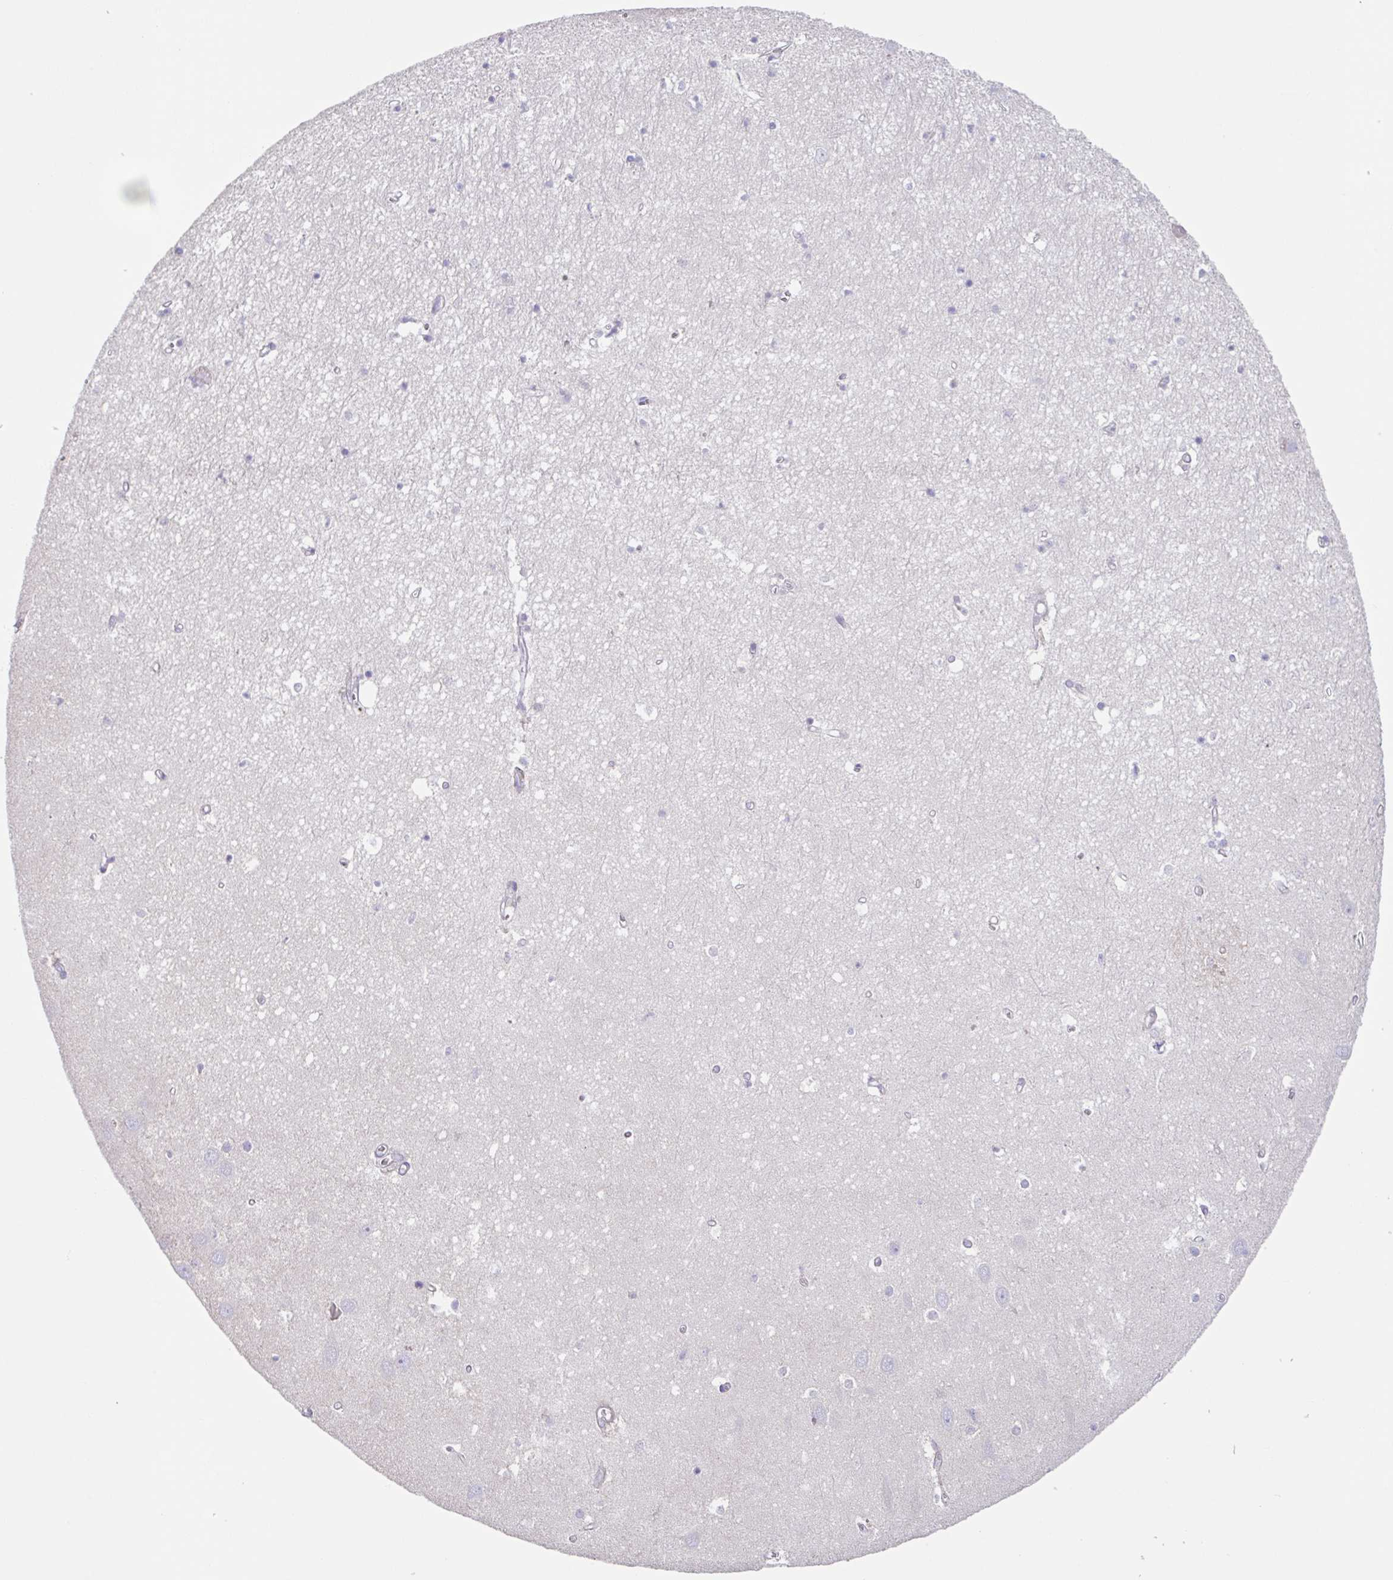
{"staining": {"intensity": "negative", "quantity": "none", "location": "none"}, "tissue": "hippocampus", "cell_type": "Glial cells", "image_type": "normal", "snomed": [{"axis": "morphology", "description": "Normal tissue, NOS"}, {"axis": "topography", "description": "Hippocampus"}], "caption": "A histopathology image of hippocampus stained for a protein reveals no brown staining in glial cells.", "gene": "EHD4", "patient": {"sex": "female", "age": 64}}